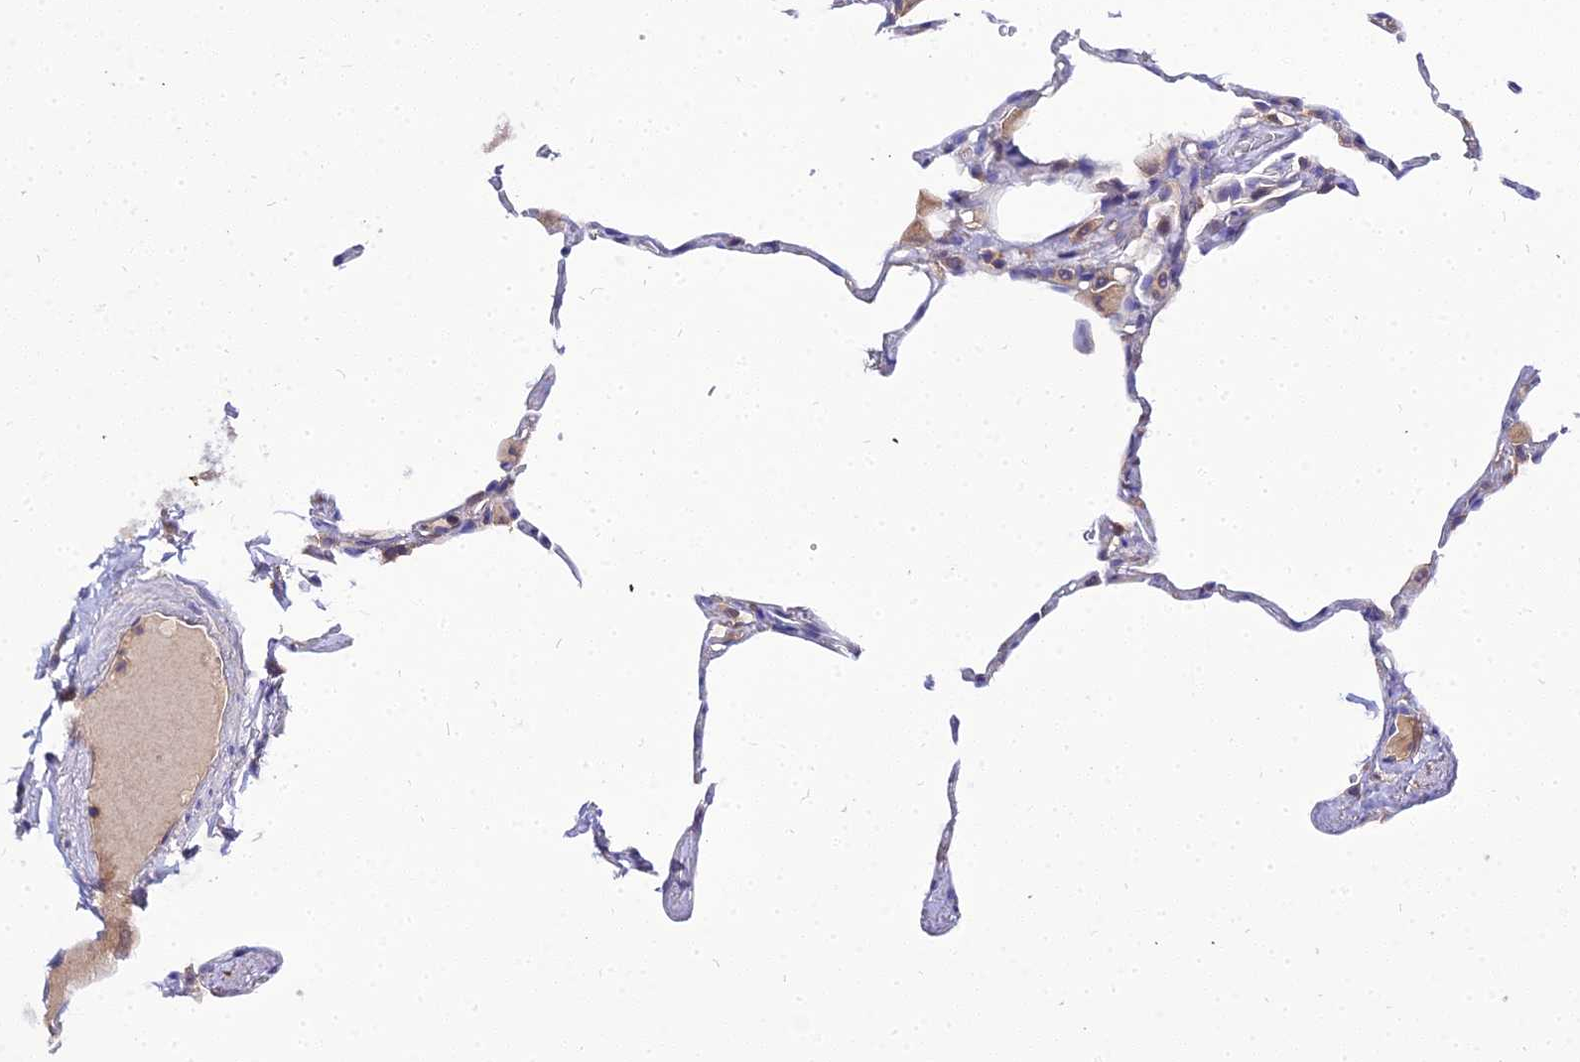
{"staining": {"intensity": "negative", "quantity": "none", "location": "none"}, "tissue": "lung", "cell_type": "Alveolar cells", "image_type": "normal", "snomed": [{"axis": "morphology", "description": "Normal tissue, NOS"}, {"axis": "topography", "description": "Lung"}], "caption": "Alveolar cells show no significant protein positivity in unremarkable lung. The staining was performed using DAB (3,3'-diaminobenzidine) to visualize the protein expression in brown, while the nuclei were stained in blue with hematoxylin (Magnification: 20x).", "gene": "C2orf69", "patient": {"sex": "male", "age": 65}}